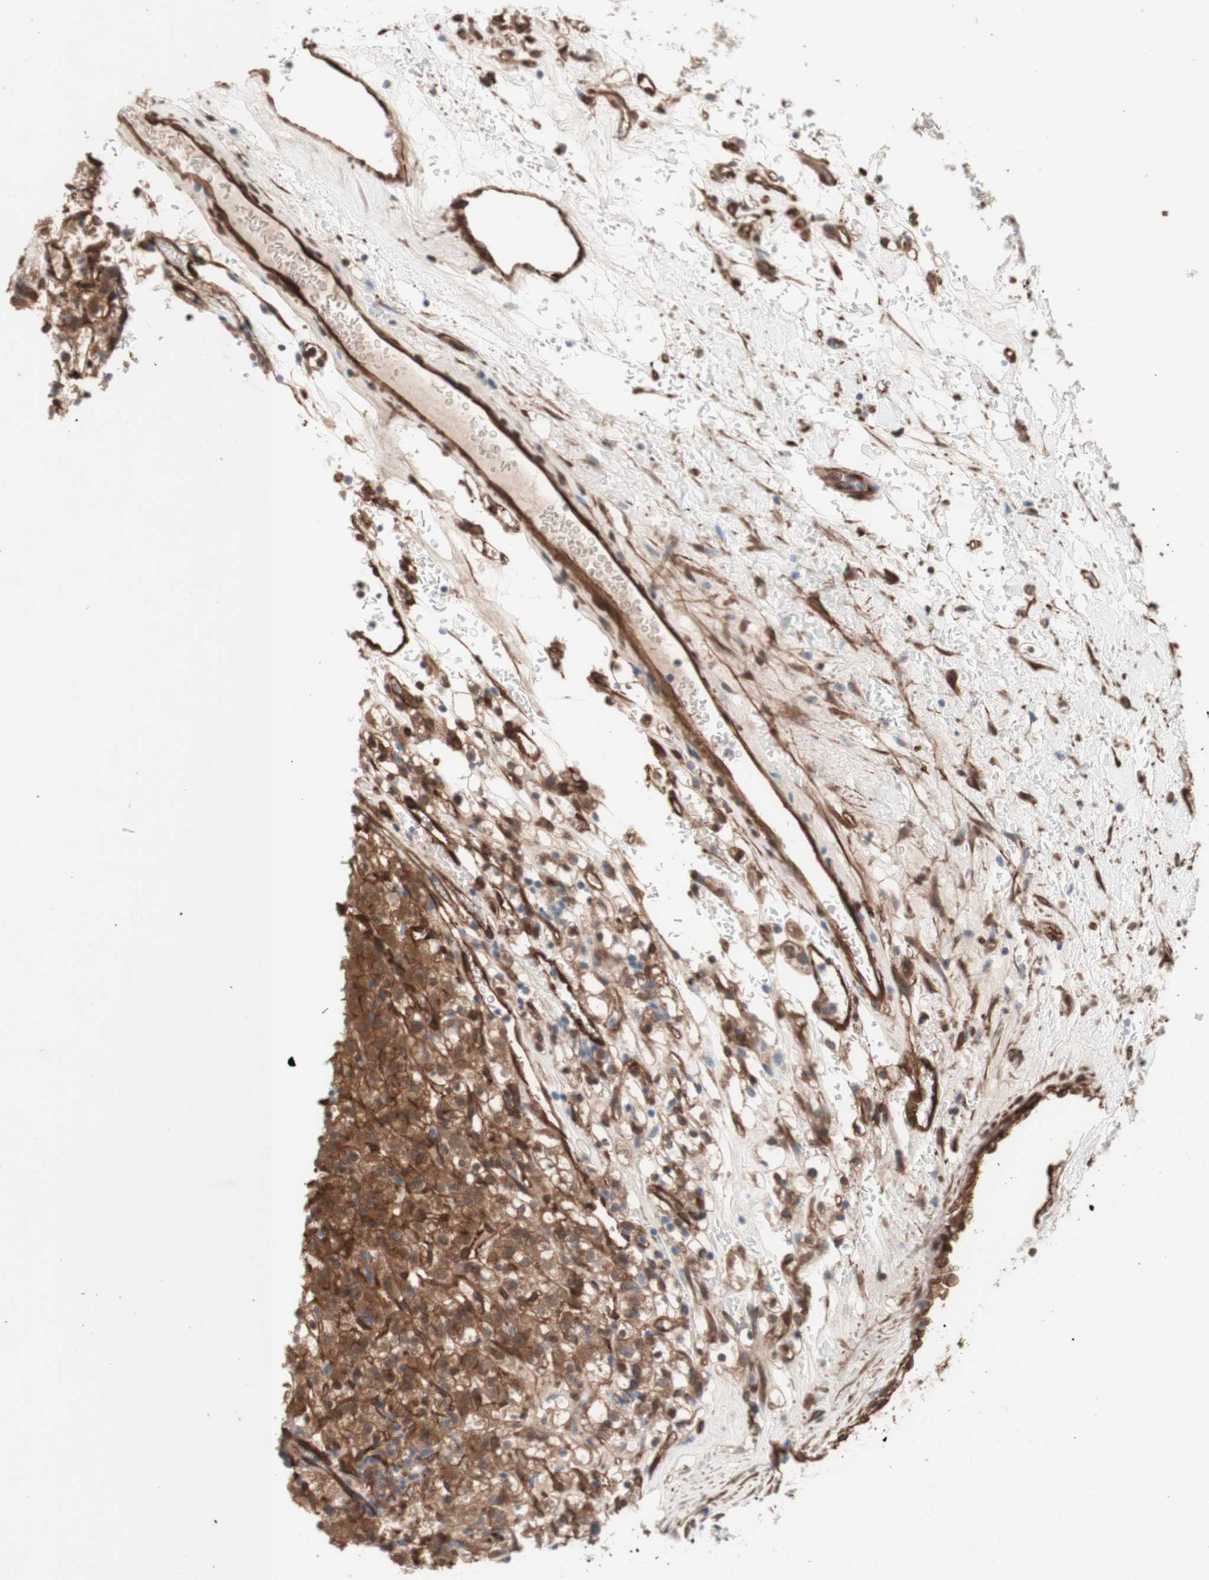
{"staining": {"intensity": "moderate", "quantity": ">75%", "location": "cytoplasmic/membranous"}, "tissue": "renal cancer", "cell_type": "Tumor cells", "image_type": "cancer", "snomed": [{"axis": "morphology", "description": "Normal tissue, NOS"}, {"axis": "morphology", "description": "Adenocarcinoma, NOS"}, {"axis": "topography", "description": "Kidney"}], "caption": "High-power microscopy captured an IHC image of renal cancer (adenocarcinoma), revealing moderate cytoplasmic/membranous staining in about >75% of tumor cells.", "gene": "CNN3", "patient": {"sex": "female", "age": 72}}